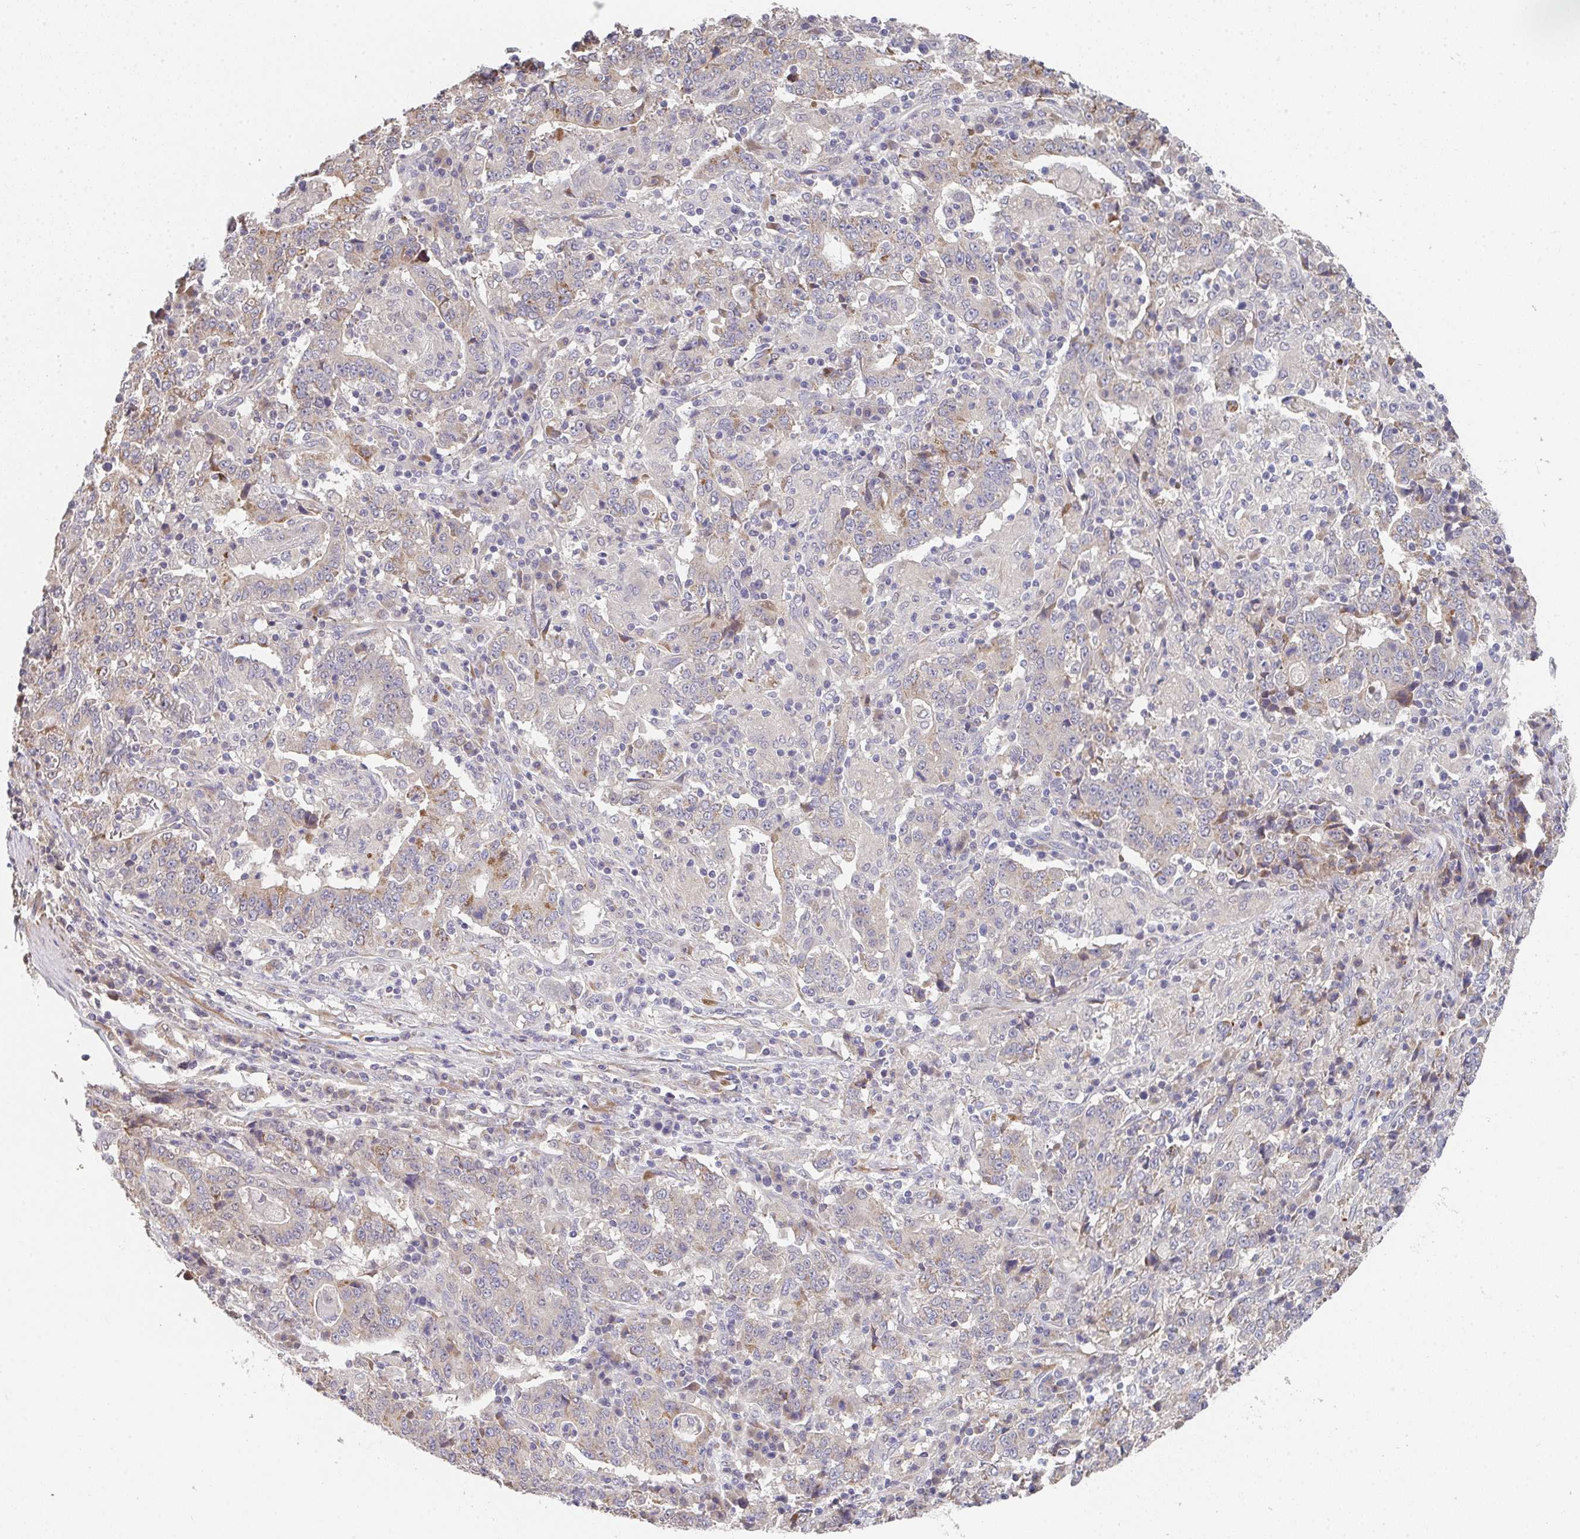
{"staining": {"intensity": "moderate", "quantity": "<25%", "location": "cytoplasmic/membranous"}, "tissue": "stomach cancer", "cell_type": "Tumor cells", "image_type": "cancer", "snomed": [{"axis": "morphology", "description": "Normal tissue, NOS"}, {"axis": "morphology", "description": "Adenocarcinoma, NOS"}, {"axis": "topography", "description": "Stomach, upper"}, {"axis": "topography", "description": "Stomach"}], "caption": "Stomach cancer stained with a protein marker displays moderate staining in tumor cells.", "gene": "TSPAN31", "patient": {"sex": "male", "age": 59}}